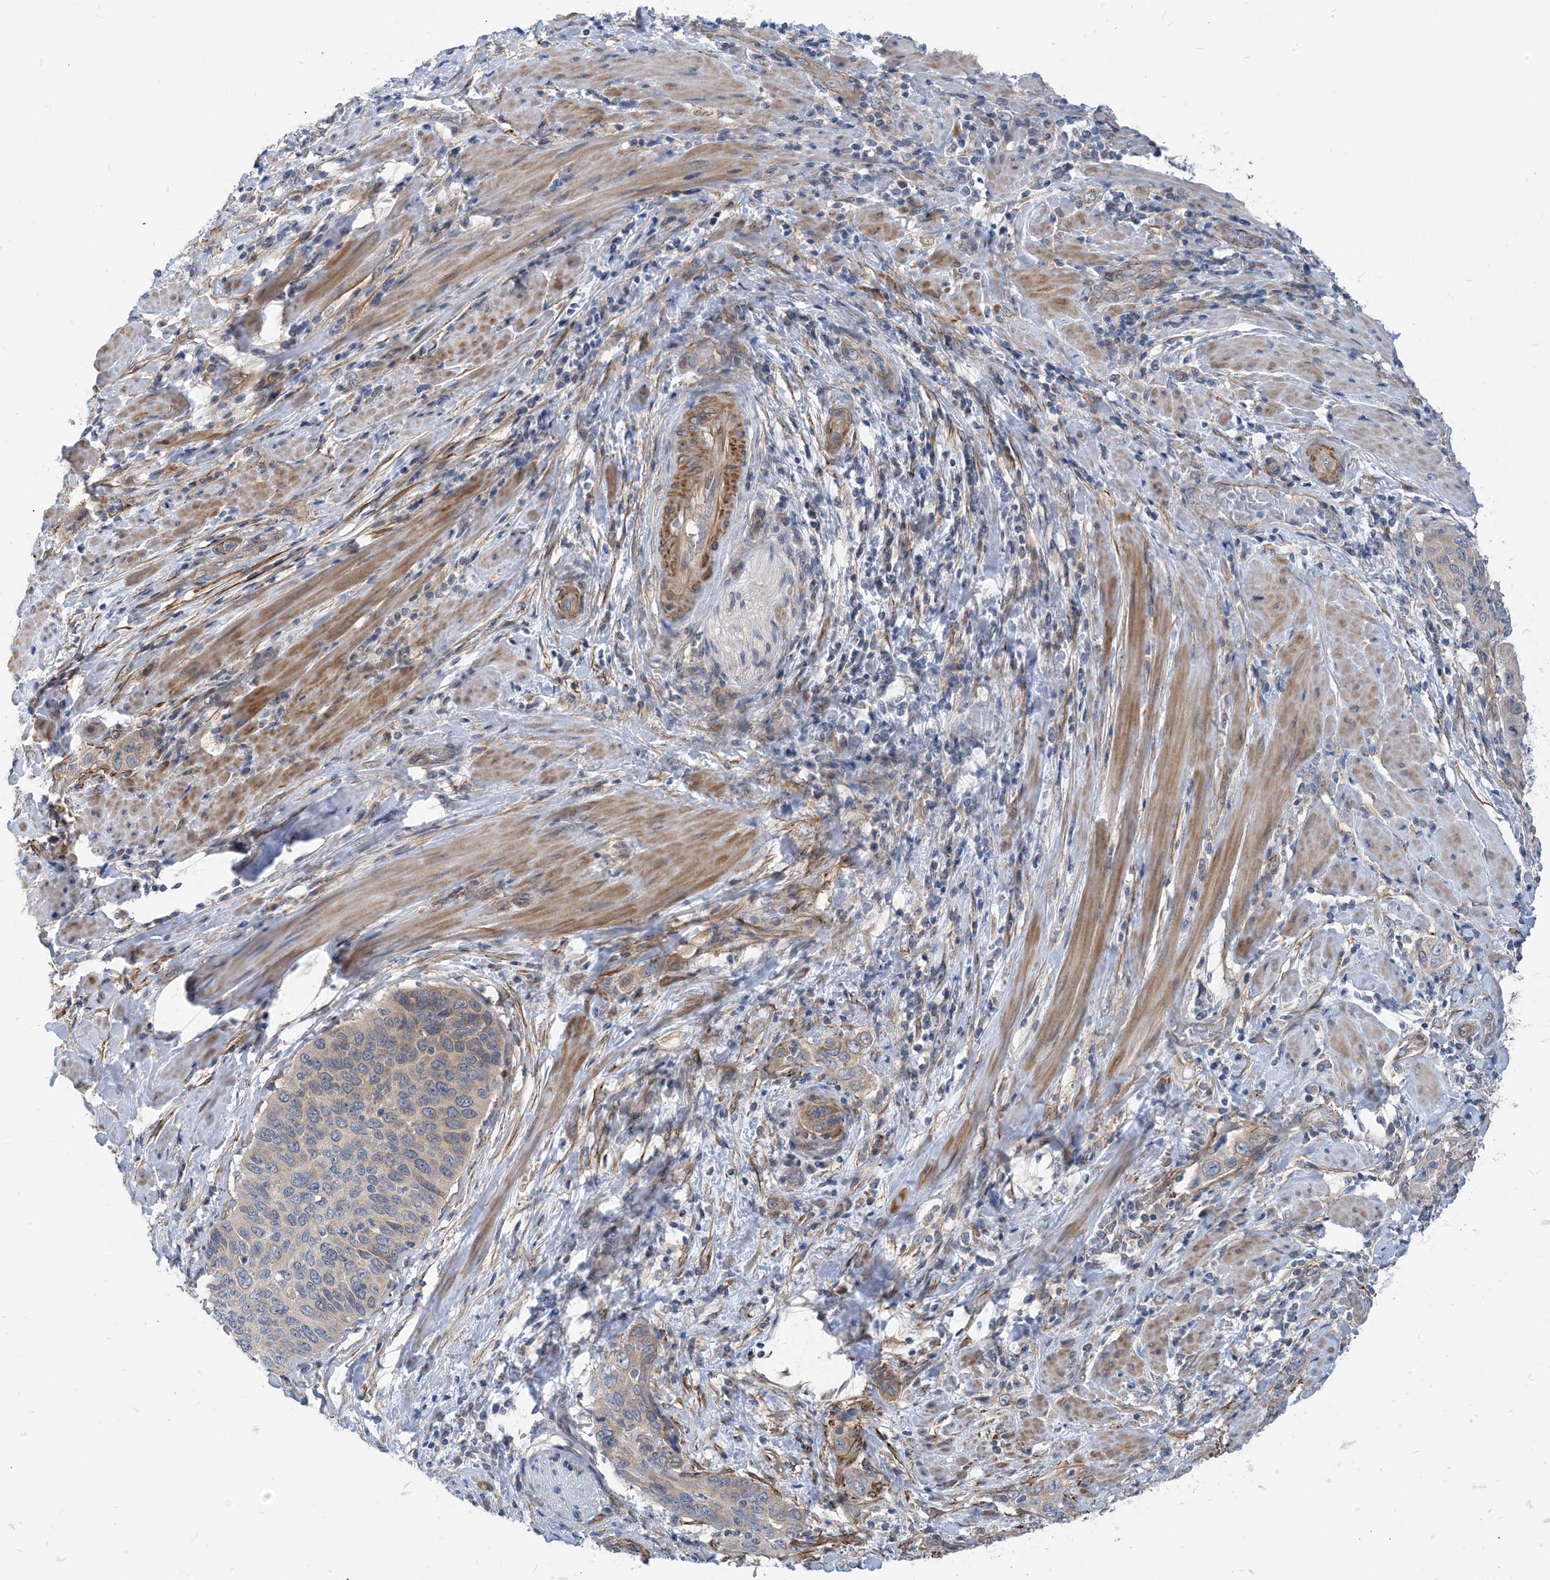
{"staining": {"intensity": "weak", "quantity": "<25%", "location": "cytoplasmic/membranous"}, "tissue": "cervical cancer", "cell_type": "Tumor cells", "image_type": "cancer", "snomed": [{"axis": "morphology", "description": "Squamous cell carcinoma, NOS"}, {"axis": "topography", "description": "Cervix"}], "caption": "Histopathology image shows no protein positivity in tumor cells of squamous cell carcinoma (cervical) tissue.", "gene": "PLEKHA3", "patient": {"sex": "female", "age": 60}}